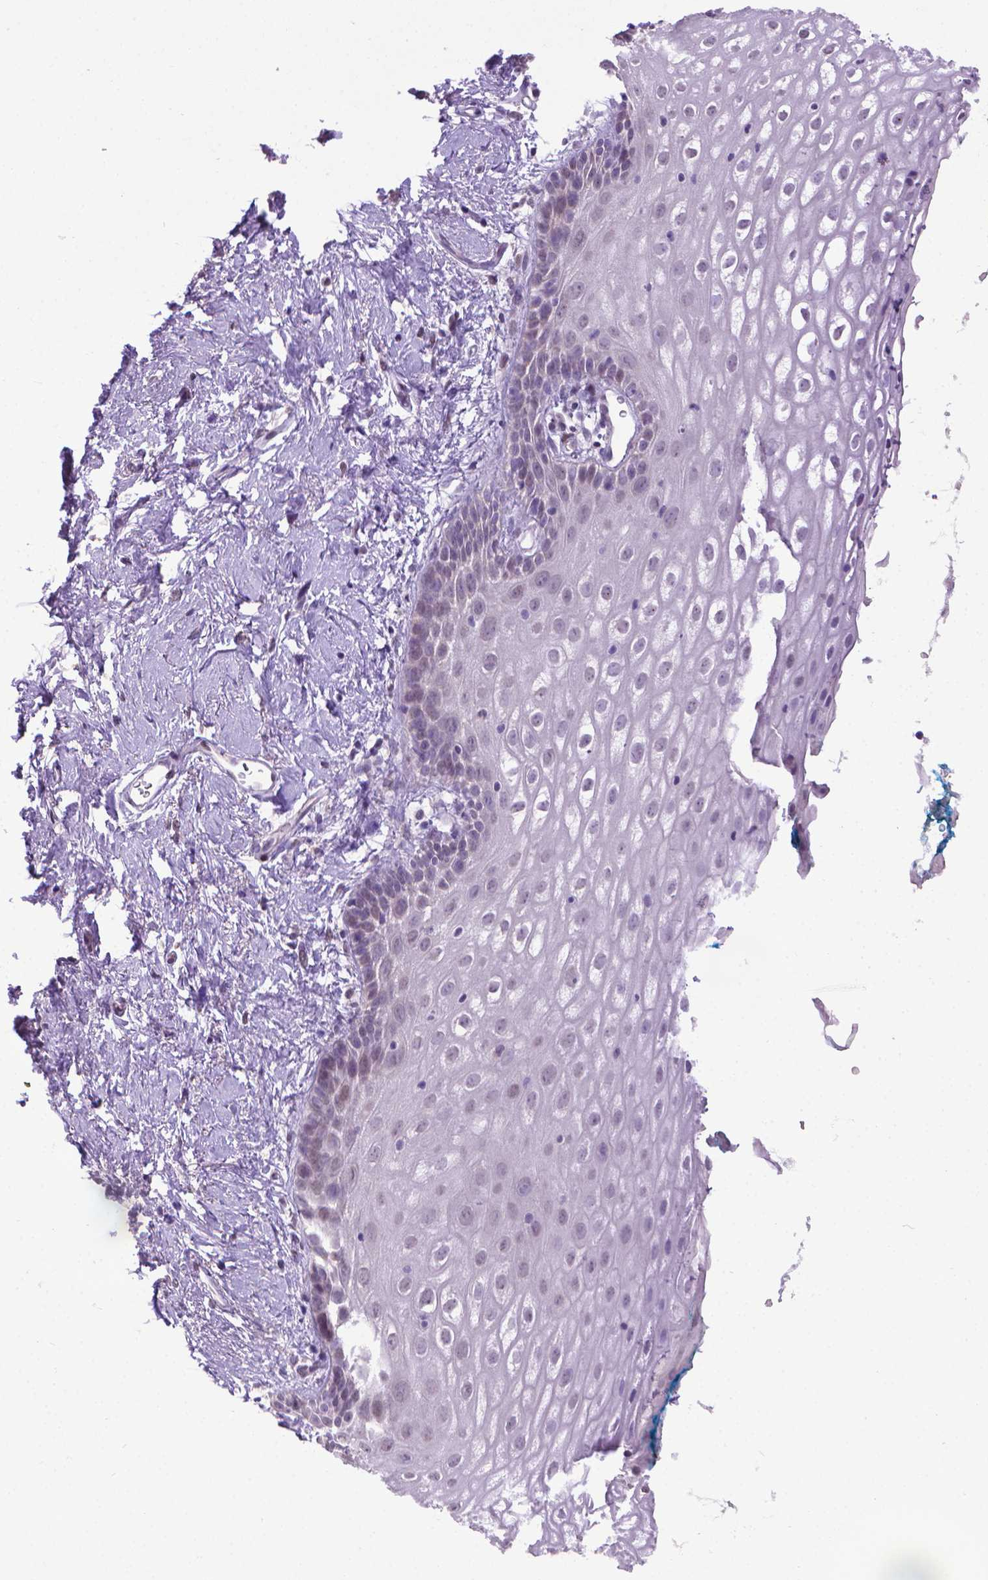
{"staining": {"intensity": "negative", "quantity": "none", "location": "none"}, "tissue": "vagina", "cell_type": "Squamous epithelial cells", "image_type": "normal", "snomed": [{"axis": "morphology", "description": "Normal tissue, NOS"}, {"axis": "morphology", "description": "Adenocarcinoma, NOS"}, {"axis": "topography", "description": "Rectum"}, {"axis": "topography", "description": "Vagina"}, {"axis": "topography", "description": "Peripheral nerve tissue"}], "caption": "A high-resolution histopathology image shows immunohistochemistry staining of normal vagina, which shows no significant positivity in squamous epithelial cells. Brightfield microscopy of immunohistochemistry (IHC) stained with DAB (brown) and hematoxylin (blue), captured at high magnification.", "gene": "KMO", "patient": {"sex": "female", "age": 71}}